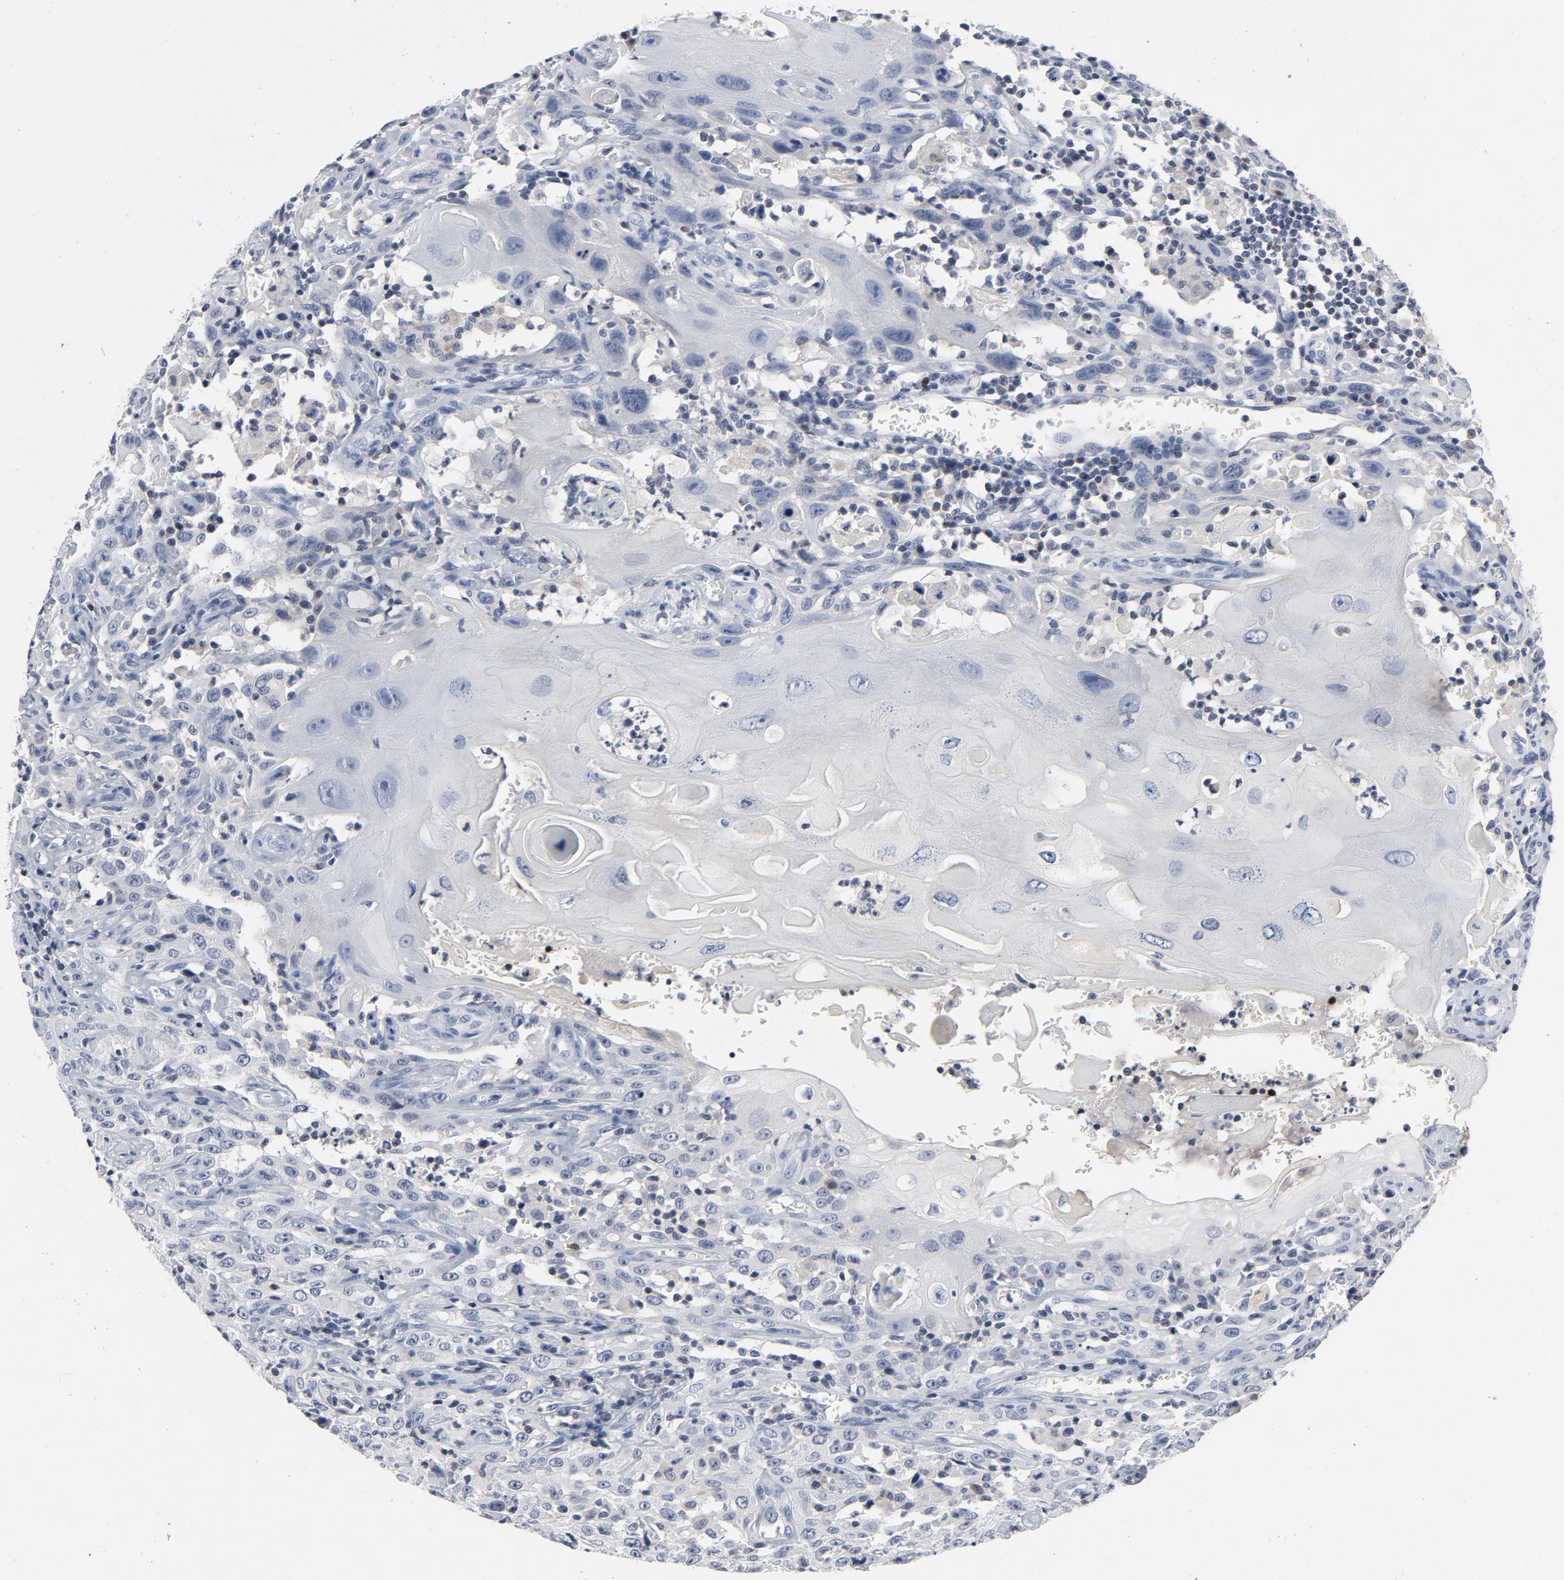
{"staining": {"intensity": "negative", "quantity": "none", "location": "none"}, "tissue": "head and neck cancer", "cell_type": "Tumor cells", "image_type": "cancer", "snomed": [{"axis": "morphology", "description": "Squamous cell carcinoma, NOS"}, {"axis": "topography", "description": "Oral tissue"}, {"axis": "topography", "description": "Head-Neck"}], "caption": "The micrograph reveals no staining of tumor cells in squamous cell carcinoma (head and neck).", "gene": "TCL1A", "patient": {"sex": "female", "age": 76}}